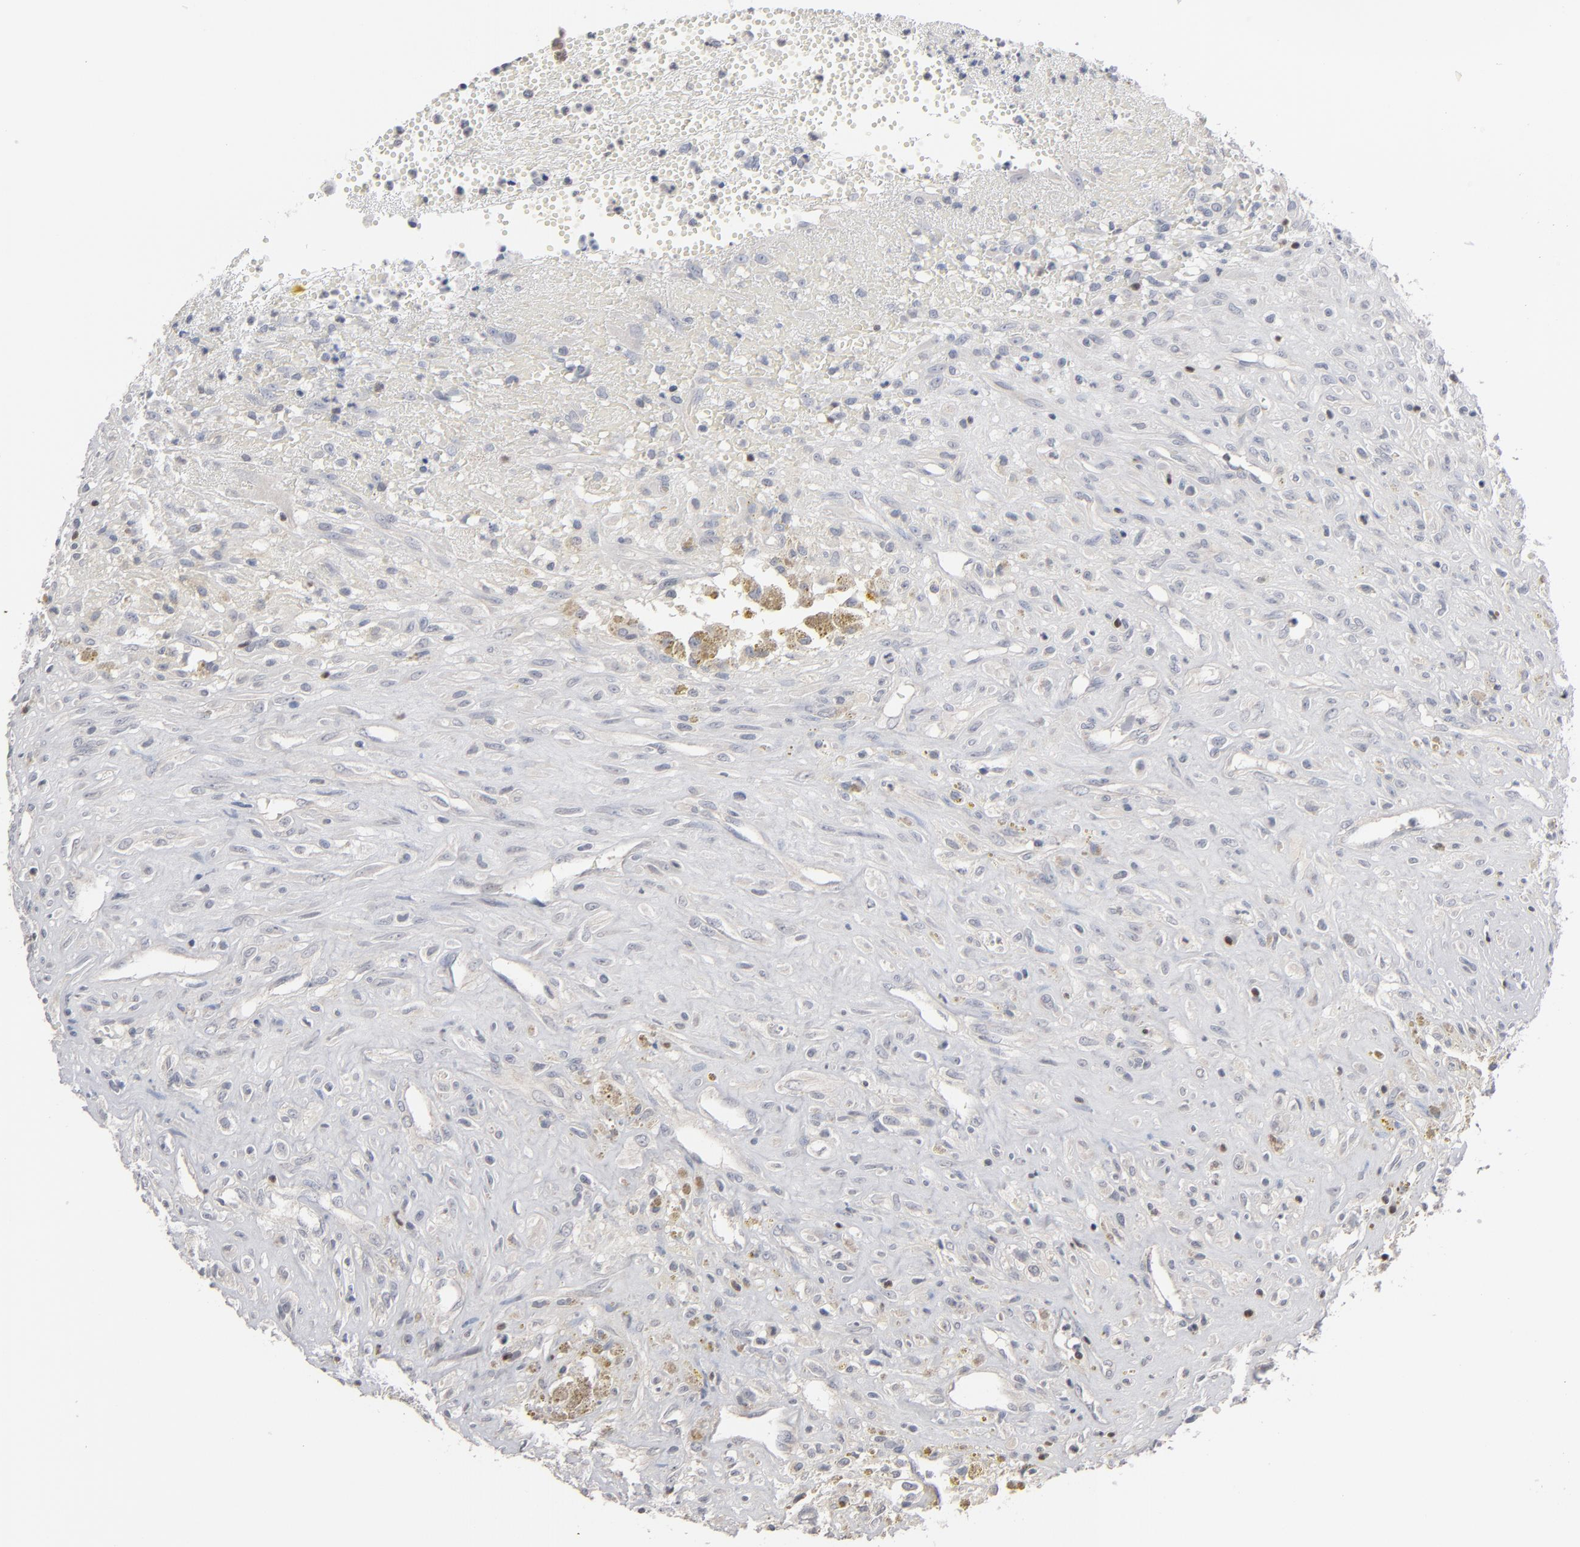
{"staining": {"intensity": "negative", "quantity": "none", "location": "none"}, "tissue": "glioma", "cell_type": "Tumor cells", "image_type": "cancer", "snomed": [{"axis": "morphology", "description": "Glioma, malignant, High grade"}, {"axis": "topography", "description": "Brain"}], "caption": "Immunohistochemistry (IHC) photomicrograph of malignant glioma (high-grade) stained for a protein (brown), which displays no staining in tumor cells.", "gene": "STAT4", "patient": {"sex": "male", "age": 66}}